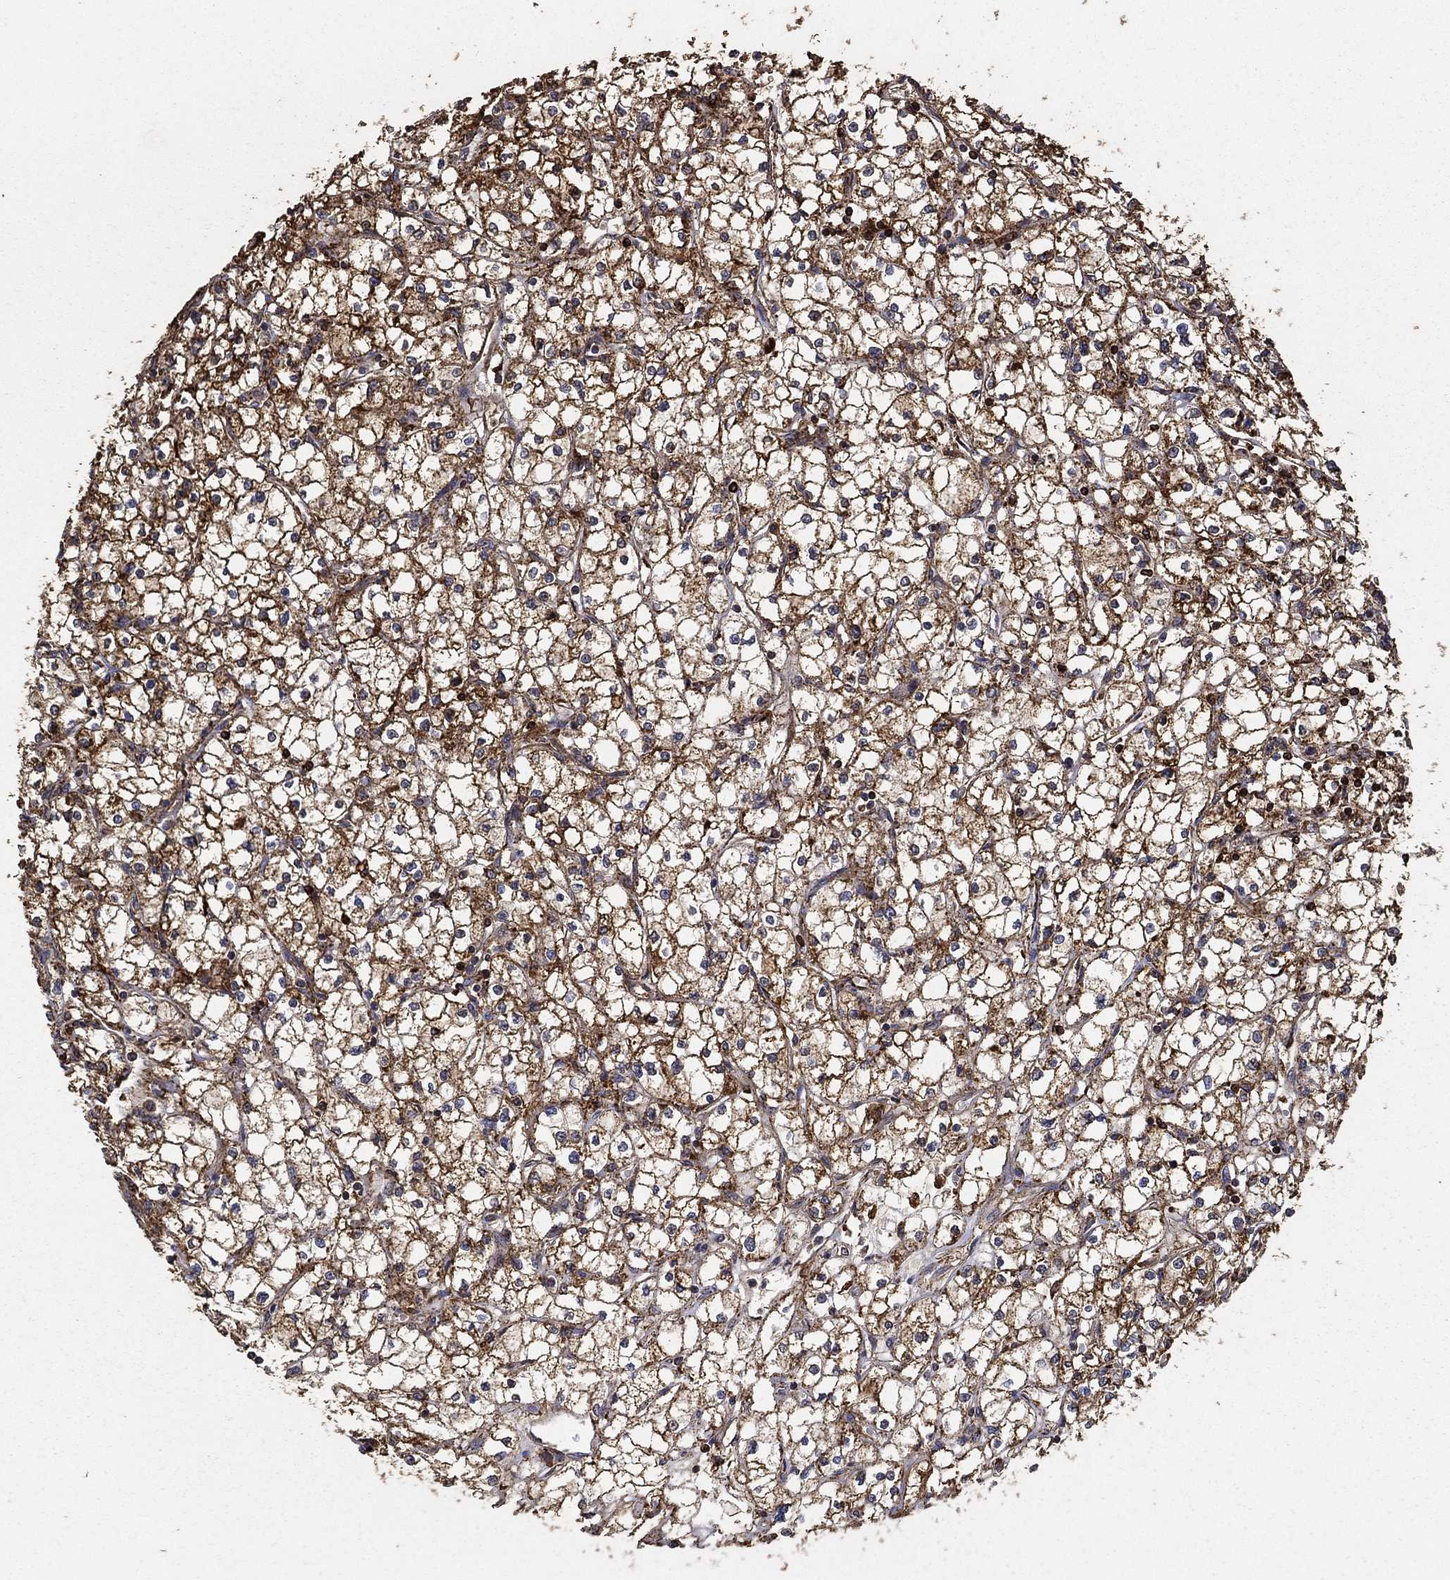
{"staining": {"intensity": "strong", "quantity": ">75%", "location": "cytoplasmic/membranous"}, "tissue": "renal cancer", "cell_type": "Tumor cells", "image_type": "cancer", "snomed": [{"axis": "morphology", "description": "Adenocarcinoma, NOS"}, {"axis": "topography", "description": "Kidney"}], "caption": "Immunohistochemistry (IHC) image of neoplastic tissue: renal cancer stained using immunohistochemistry (IHC) demonstrates high levels of strong protein expression localized specifically in the cytoplasmic/membranous of tumor cells, appearing as a cytoplasmic/membranous brown color.", "gene": "IFRD1", "patient": {"sex": "male", "age": 67}}